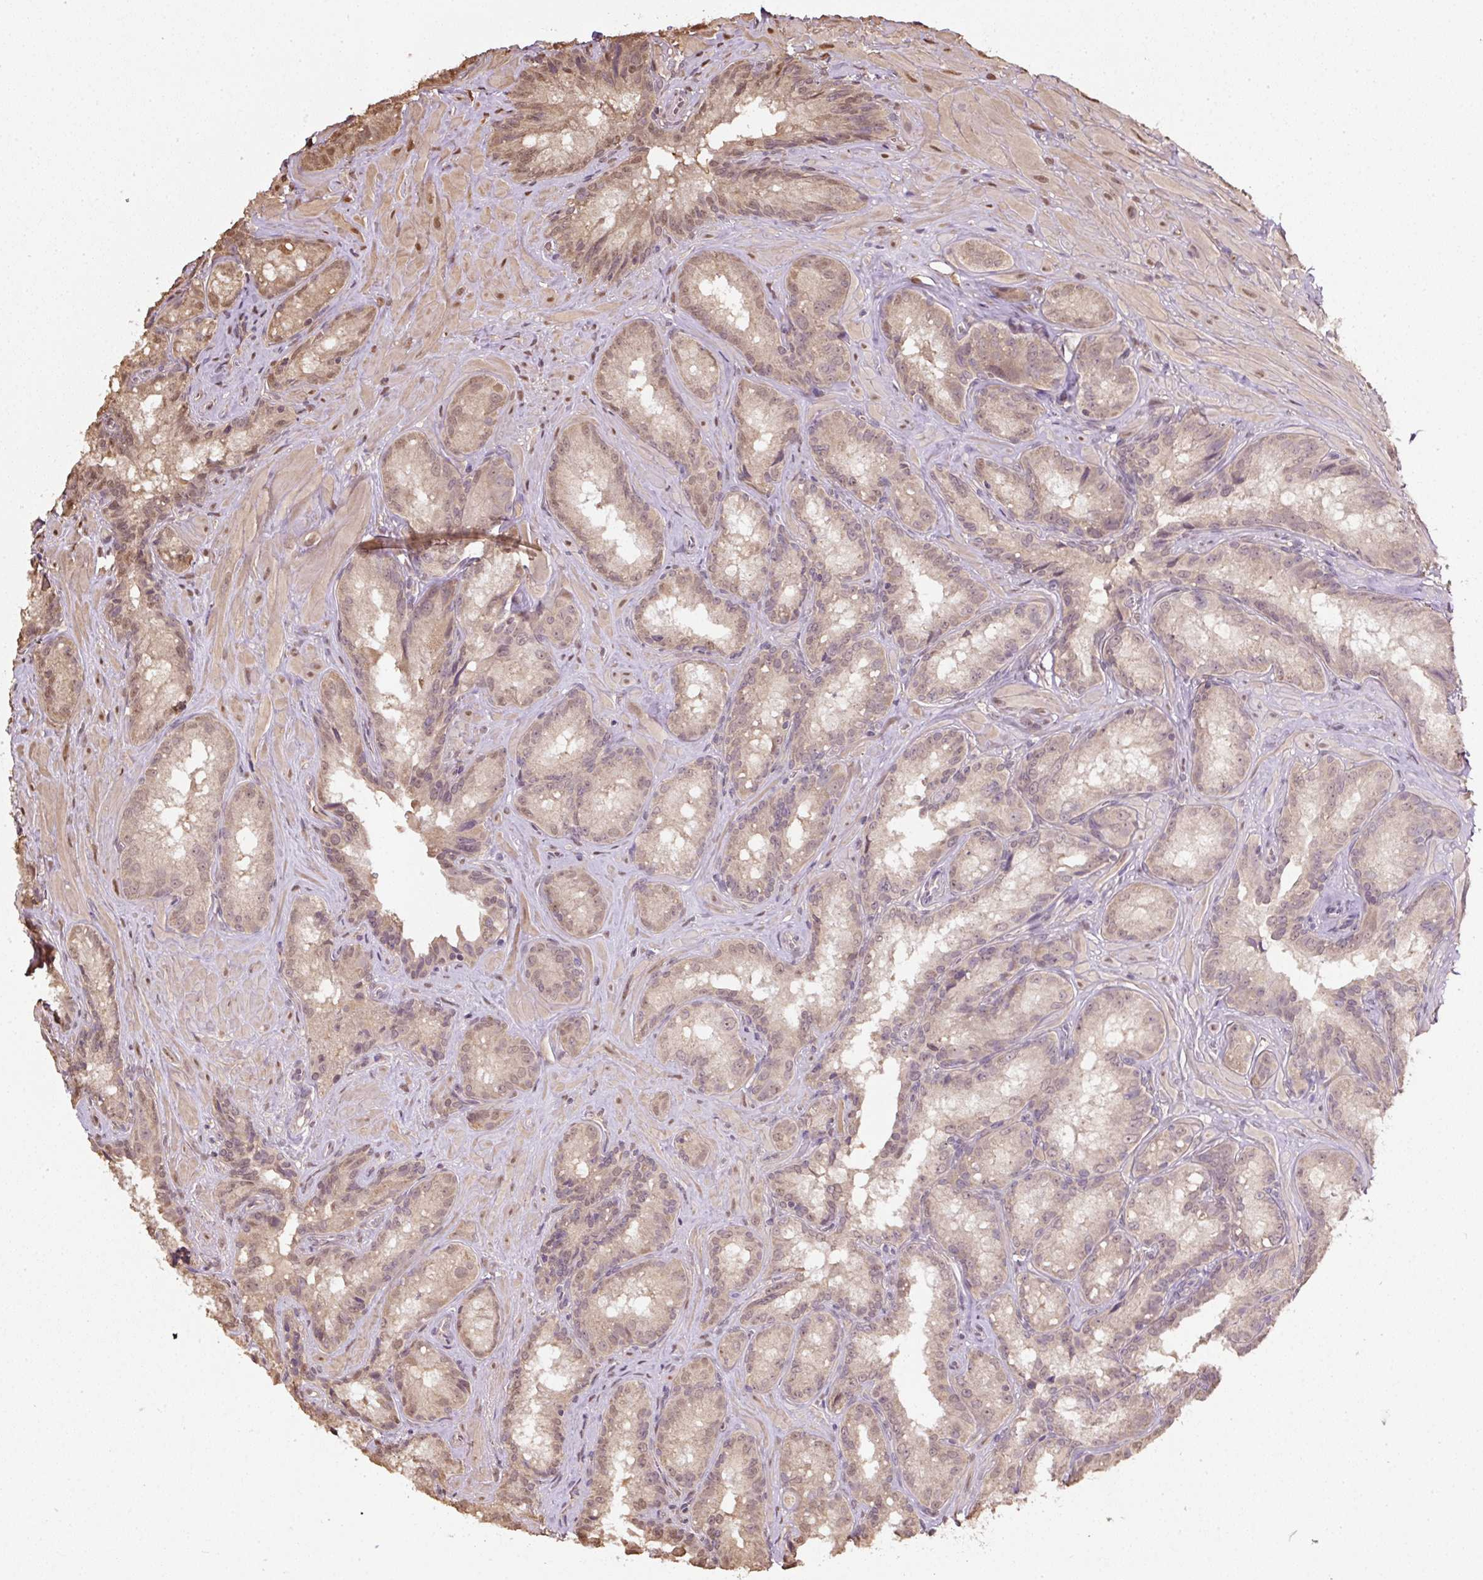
{"staining": {"intensity": "weak", "quantity": ">75%", "location": "cytoplasmic/membranous,nuclear"}, "tissue": "seminal vesicle", "cell_type": "Glandular cells", "image_type": "normal", "snomed": [{"axis": "morphology", "description": "Normal tissue, NOS"}, {"axis": "topography", "description": "Seminal veicle"}], "caption": "Seminal vesicle was stained to show a protein in brown. There is low levels of weak cytoplasmic/membranous,nuclear positivity in about >75% of glandular cells. Nuclei are stained in blue.", "gene": "TMEM170B", "patient": {"sex": "male", "age": 47}}